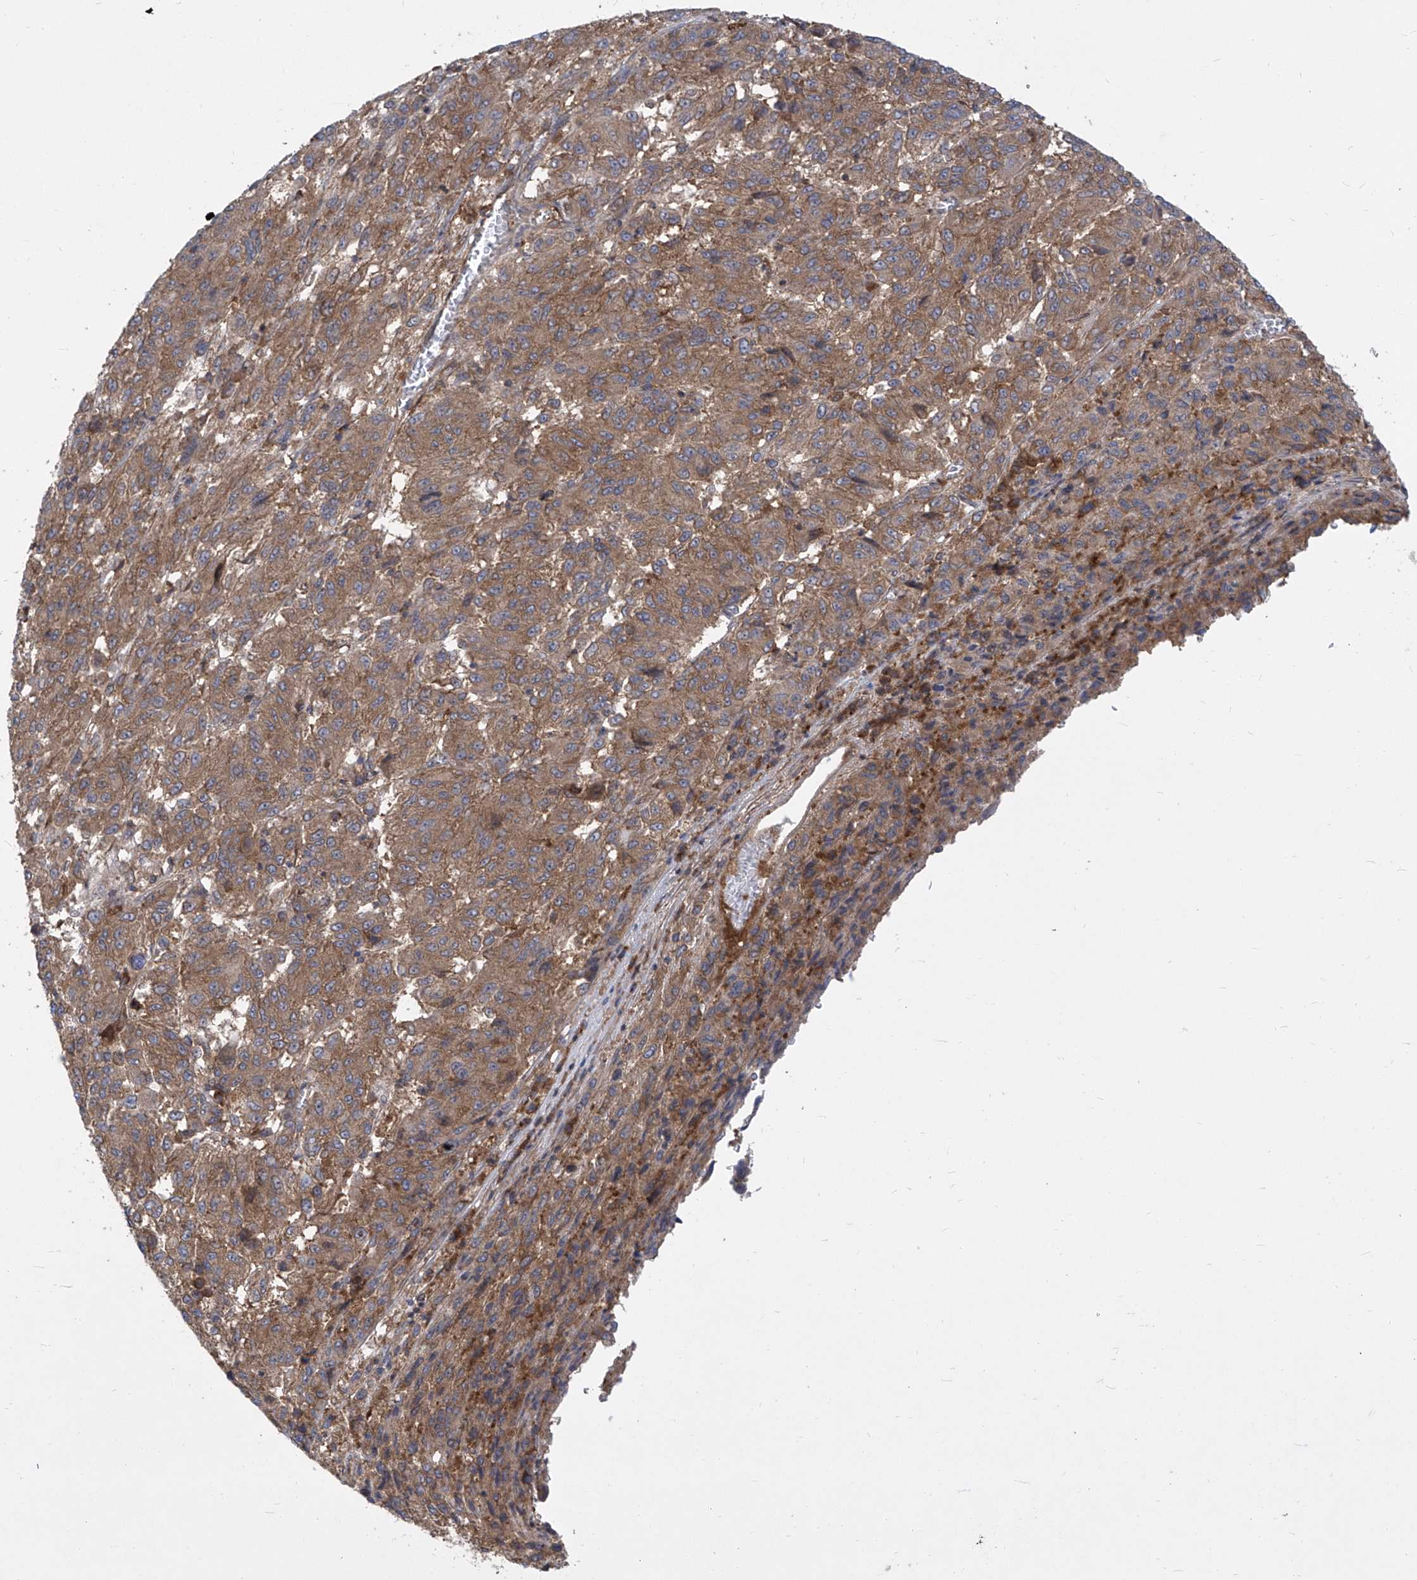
{"staining": {"intensity": "moderate", "quantity": ">75%", "location": "cytoplasmic/membranous"}, "tissue": "melanoma", "cell_type": "Tumor cells", "image_type": "cancer", "snomed": [{"axis": "morphology", "description": "Malignant melanoma, Metastatic site"}, {"axis": "topography", "description": "Lung"}], "caption": "This is an image of immunohistochemistry staining of malignant melanoma (metastatic site), which shows moderate staining in the cytoplasmic/membranous of tumor cells.", "gene": "EIF3M", "patient": {"sex": "male", "age": 64}}